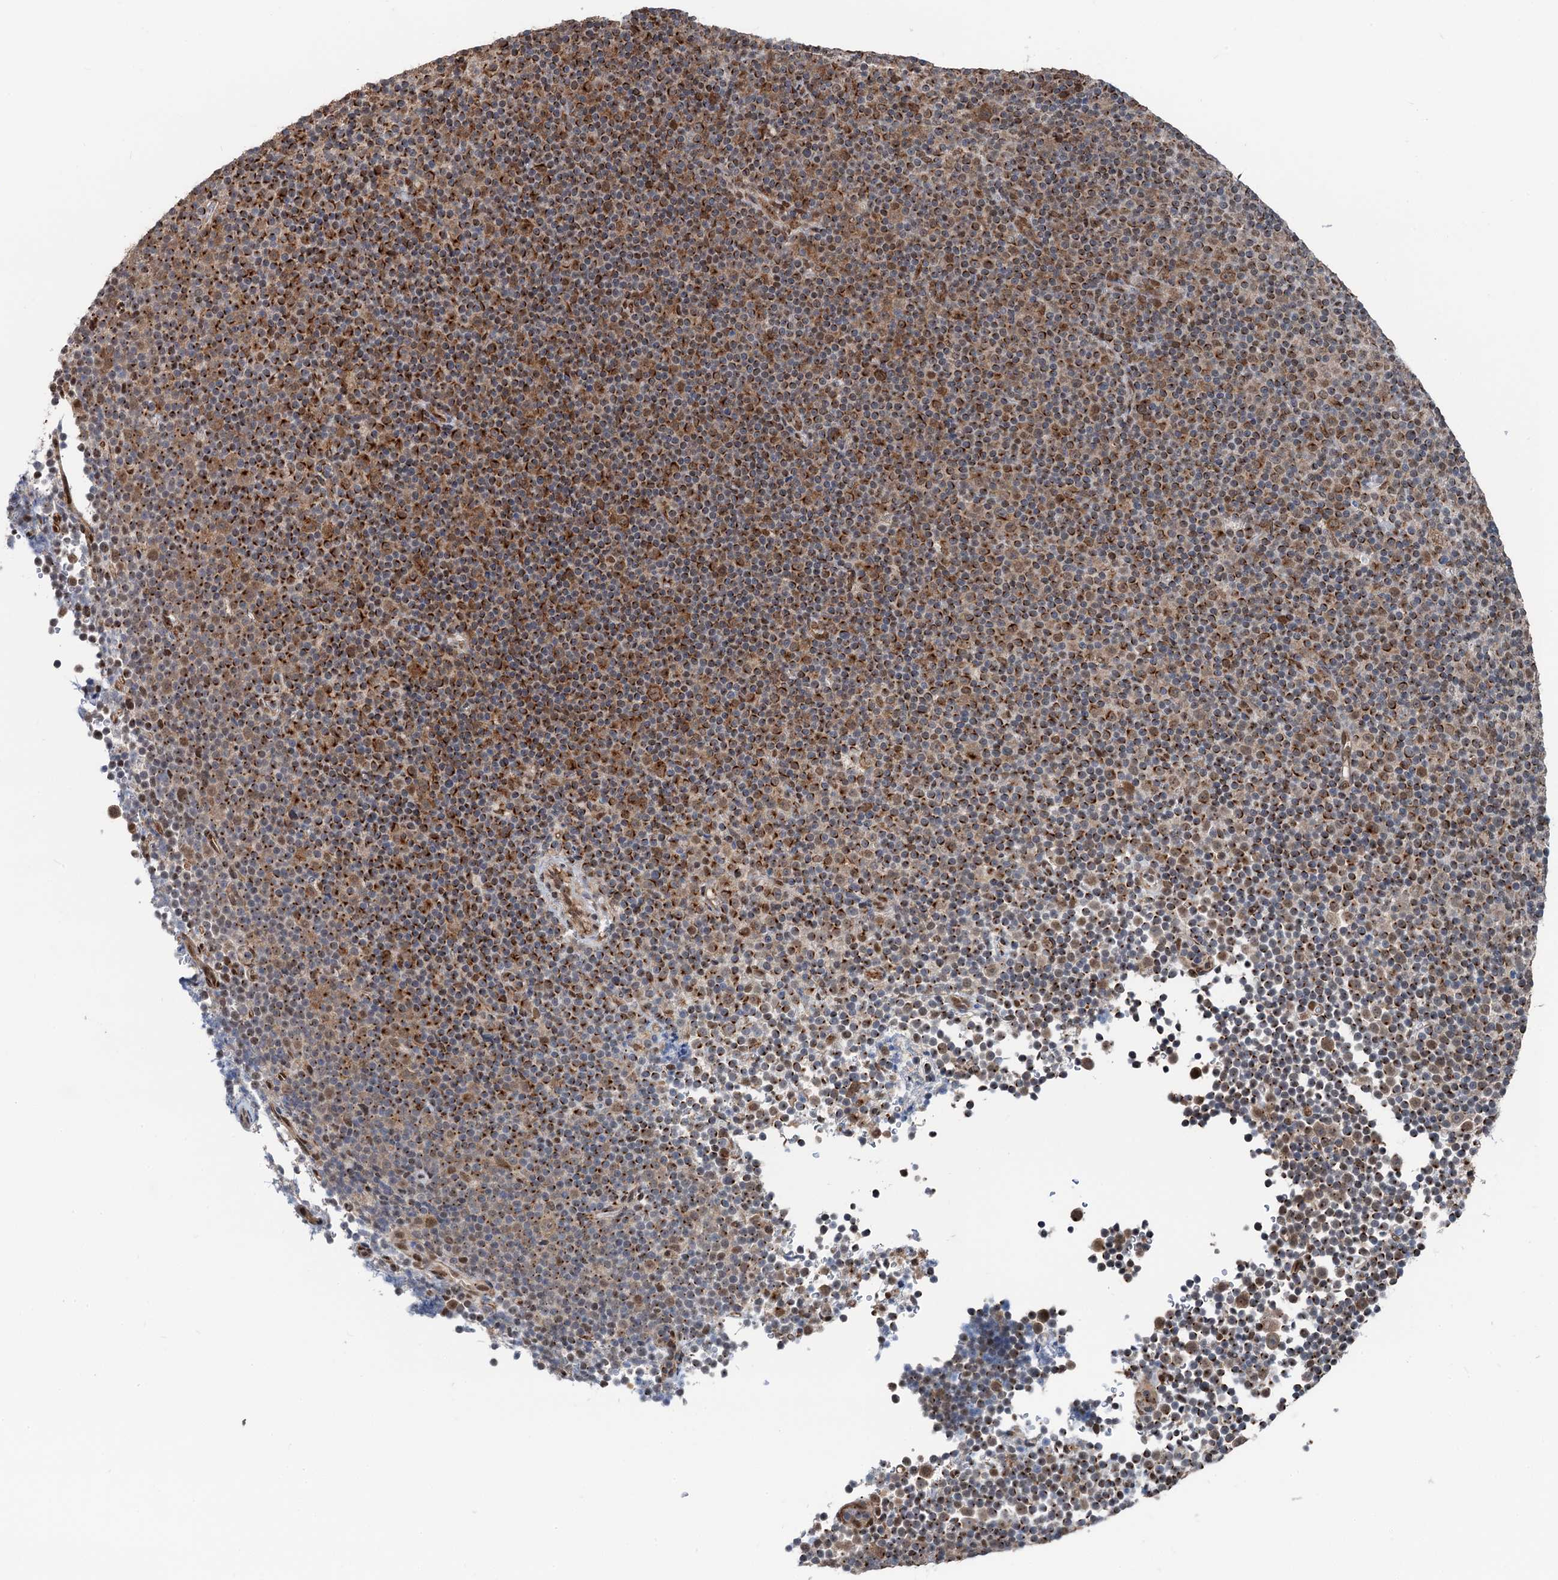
{"staining": {"intensity": "moderate", "quantity": ">75%", "location": "cytoplasmic/membranous,nuclear"}, "tissue": "lymphoma", "cell_type": "Tumor cells", "image_type": "cancer", "snomed": [{"axis": "morphology", "description": "Malignant lymphoma, non-Hodgkin's type, Low grade"}, {"axis": "topography", "description": "Lymph node"}], "caption": "This is an image of immunohistochemistry staining of malignant lymphoma, non-Hodgkin's type (low-grade), which shows moderate positivity in the cytoplasmic/membranous and nuclear of tumor cells.", "gene": "CFDP1", "patient": {"sex": "female", "age": 67}}